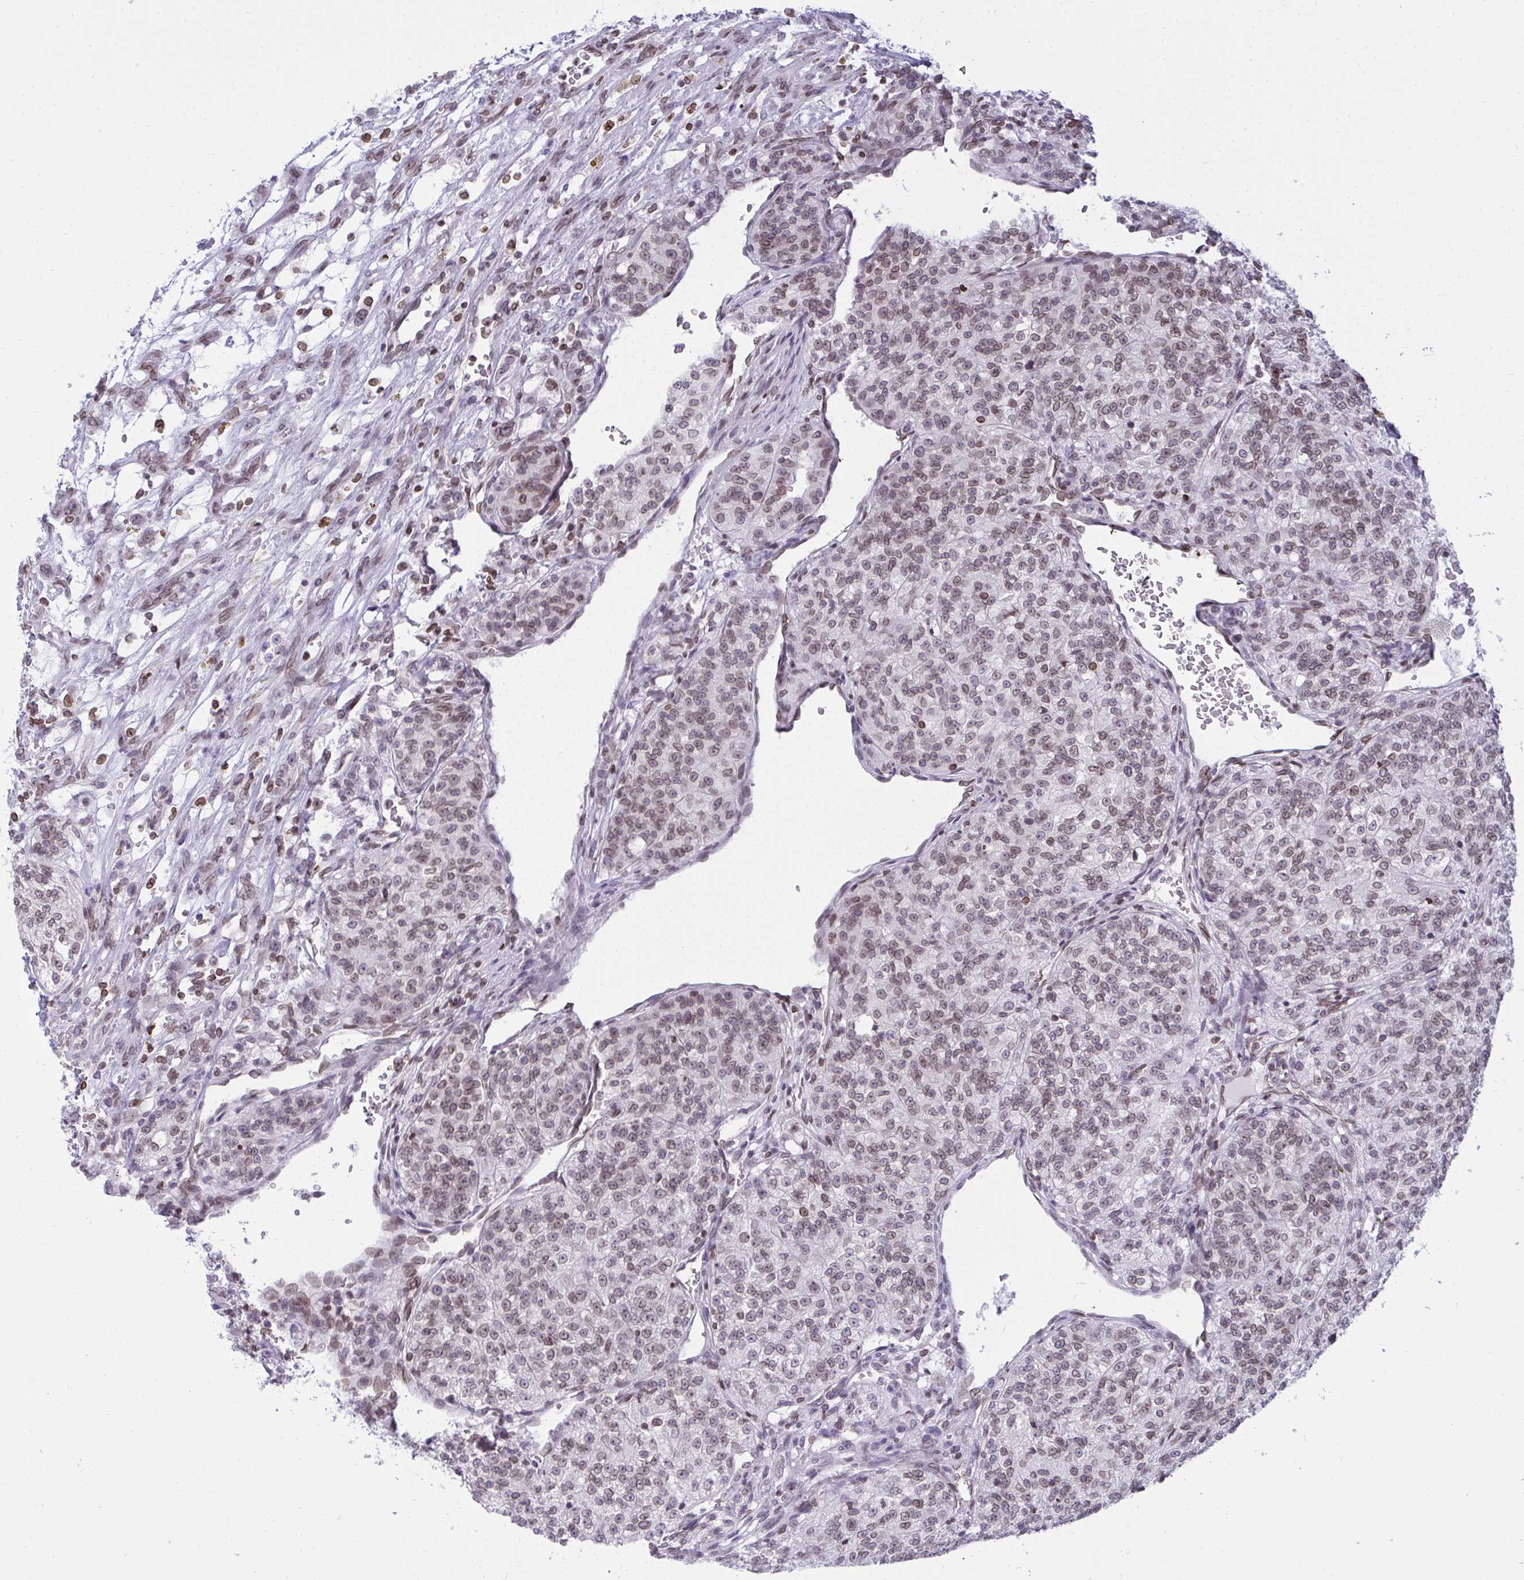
{"staining": {"intensity": "weak", "quantity": "25%-75%", "location": "cytoplasmic/membranous,nuclear"}, "tissue": "renal cancer", "cell_type": "Tumor cells", "image_type": "cancer", "snomed": [{"axis": "morphology", "description": "Adenocarcinoma, NOS"}, {"axis": "topography", "description": "Kidney"}], "caption": "Tumor cells show low levels of weak cytoplasmic/membranous and nuclear expression in about 25%-75% of cells in renal cancer (adenocarcinoma).", "gene": "LMNB2", "patient": {"sex": "female", "age": 63}}